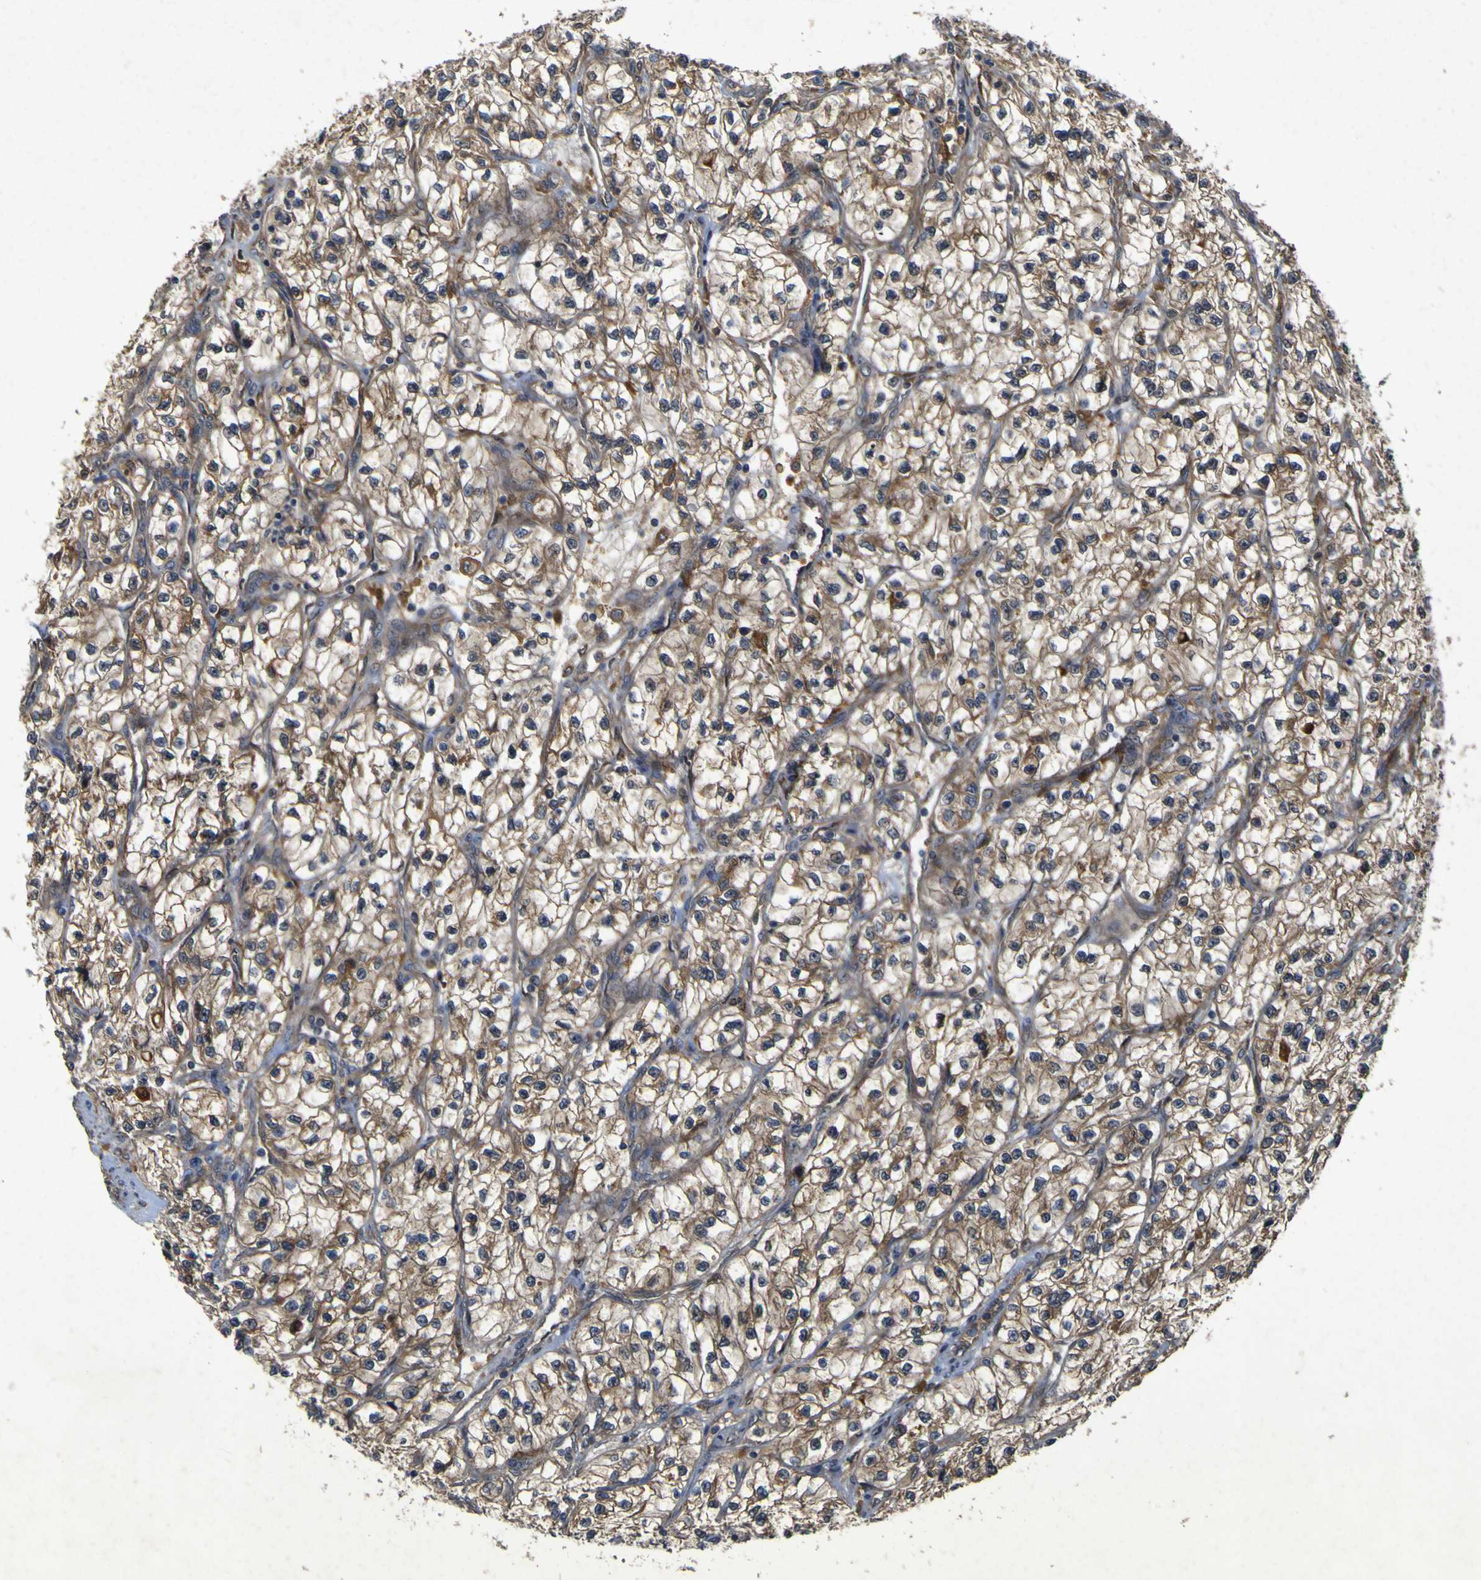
{"staining": {"intensity": "moderate", "quantity": ">75%", "location": "cytoplasmic/membranous"}, "tissue": "renal cancer", "cell_type": "Tumor cells", "image_type": "cancer", "snomed": [{"axis": "morphology", "description": "Adenocarcinoma, NOS"}, {"axis": "topography", "description": "Kidney"}], "caption": "Protein expression analysis of human renal adenocarcinoma reveals moderate cytoplasmic/membranous positivity in approximately >75% of tumor cells.", "gene": "IRAK2", "patient": {"sex": "female", "age": 57}}